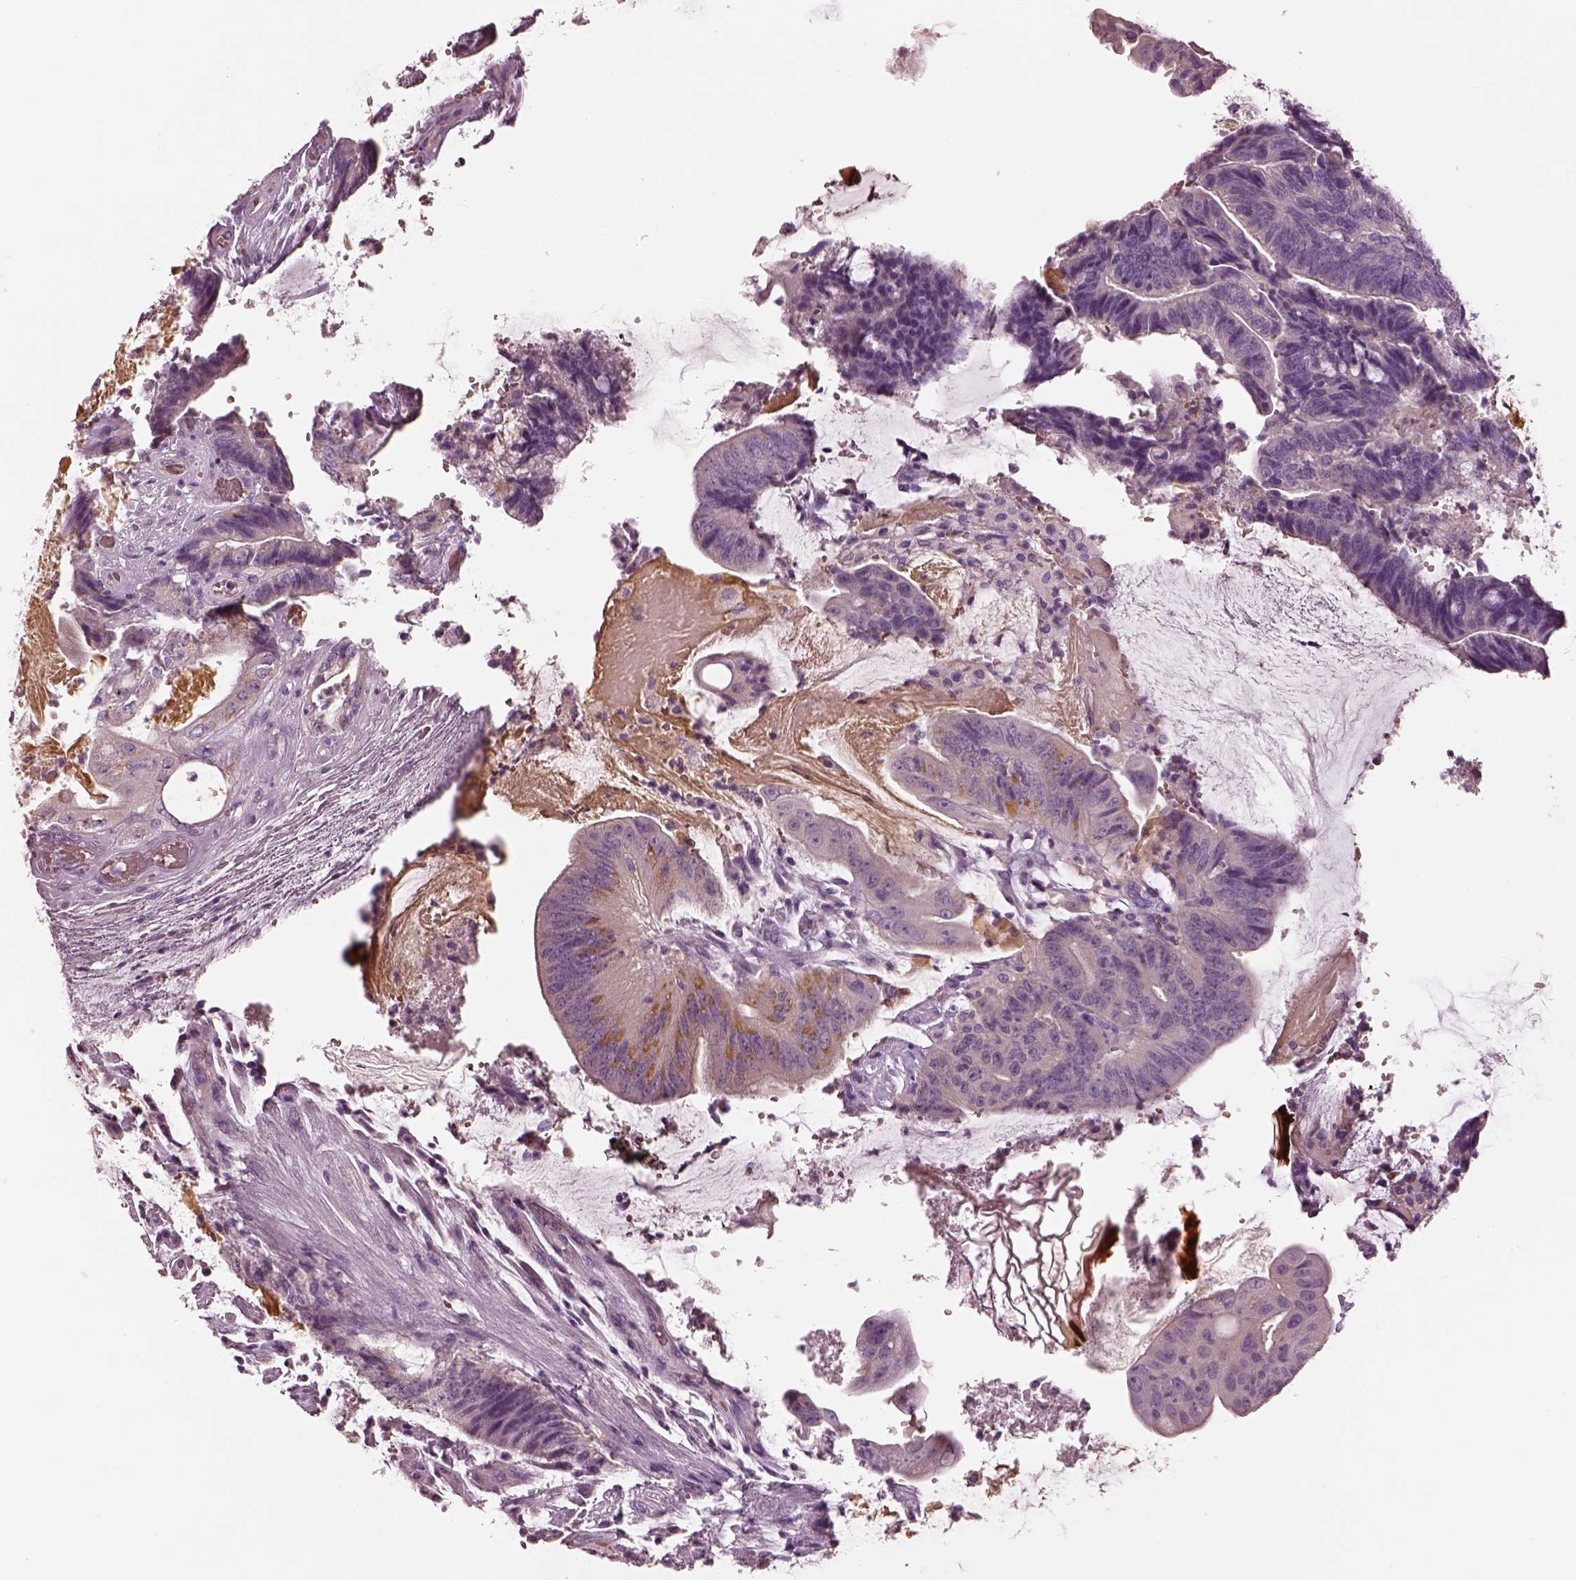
{"staining": {"intensity": "negative", "quantity": "none", "location": "none"}, "tissue": "colorectal cancer", "cell_type": "Tumor cells", "image_type": "cancer", "snomed": [{"axis": "morphology", "description": "Adenocarcinoma, NOS"}, {"axis": "topography", "description": "Colon"}], "caption": "High power microscopy image of an IHC photomicrograph of colorectal cancer, revealing no significant staining in tumor cells. The staining is performed using DAB (3,3'-diaminobenzidine) brown chromogen with nuclei counter-stained in using hematoxylin.", "gene": "ELSPBP1", "patient": {"sex": "female", "age": 43}}